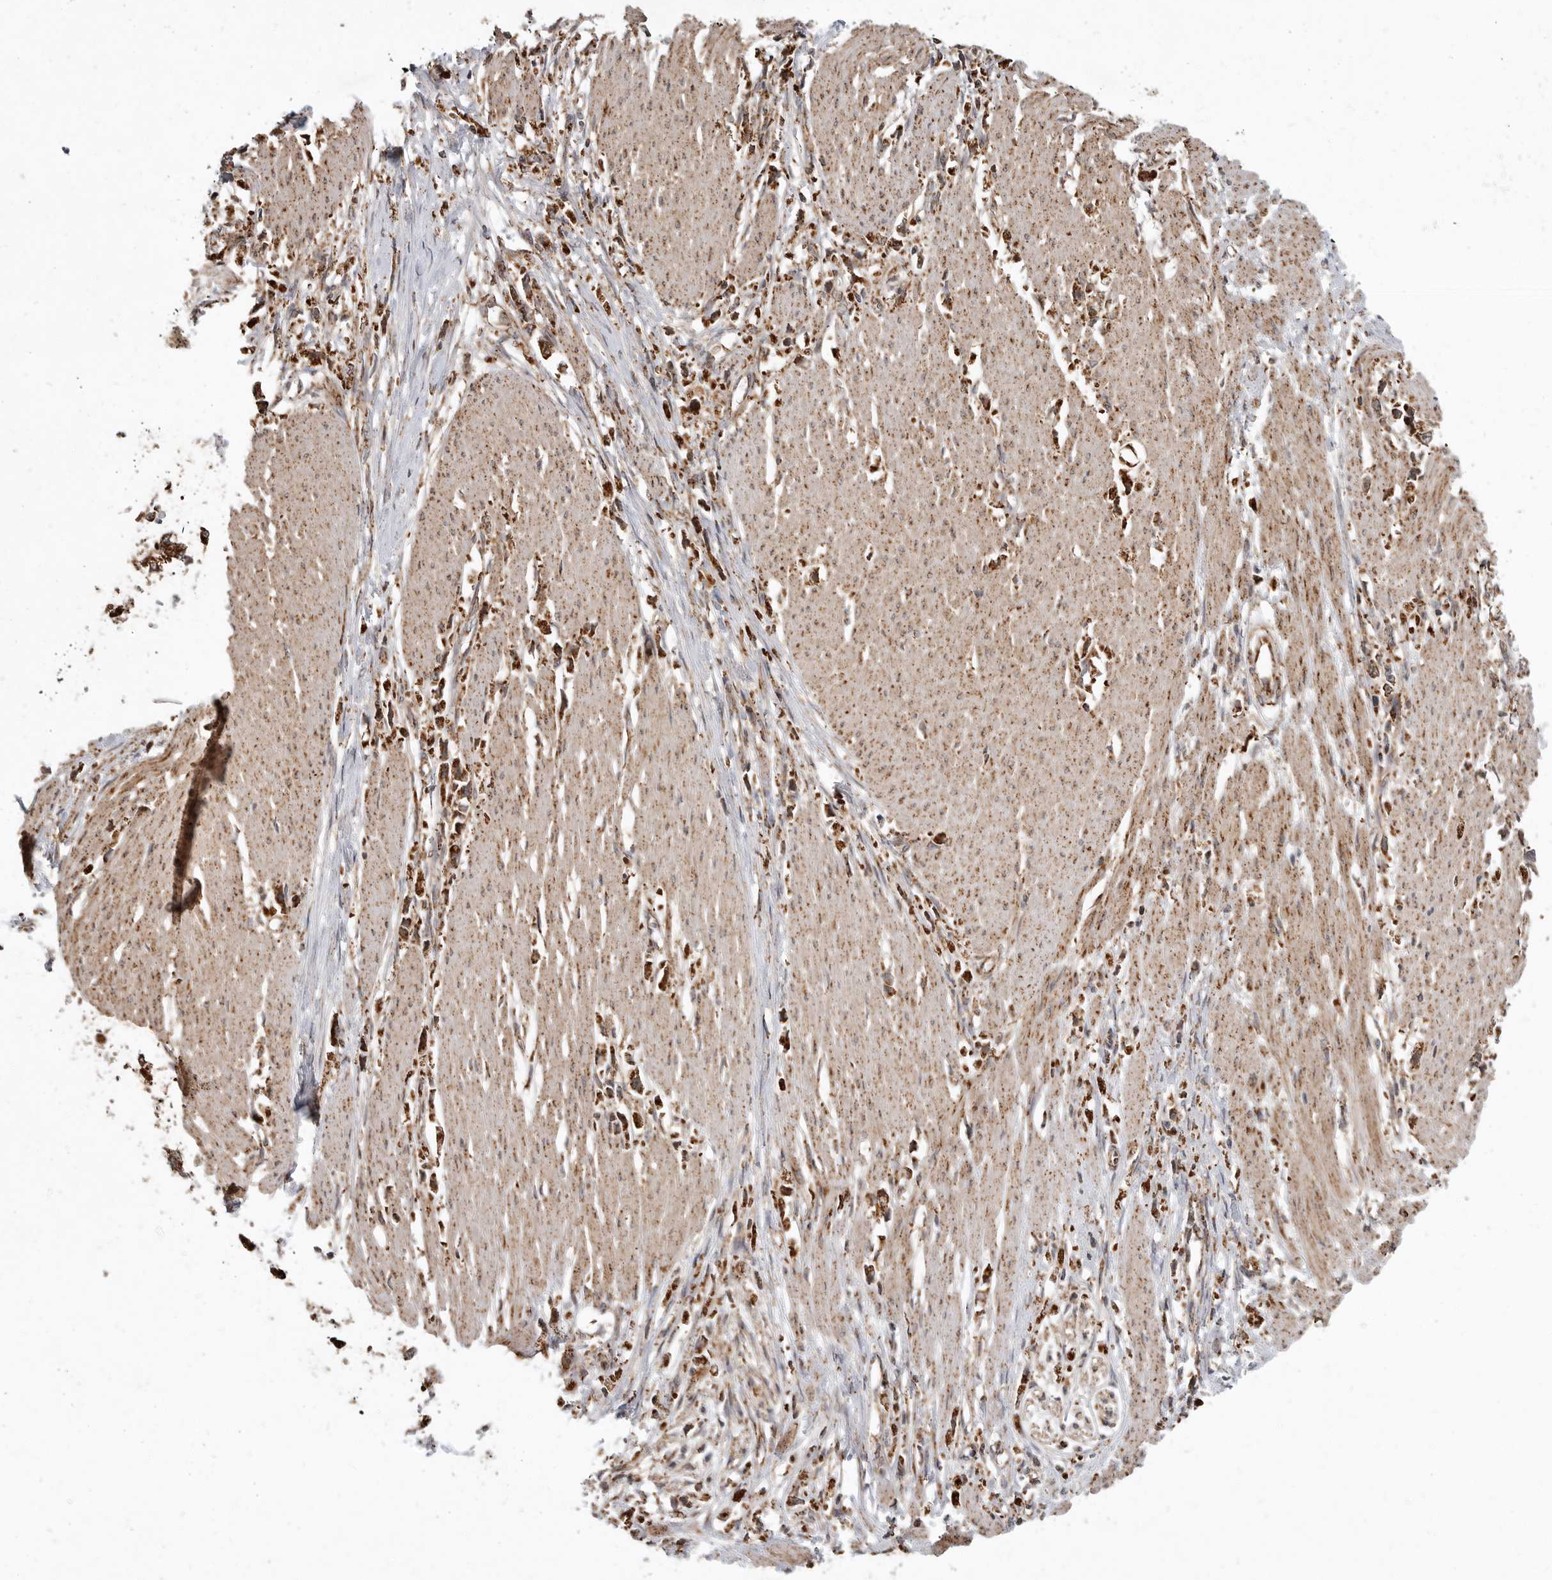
{"staining": {"intensity": "strong", "quantity": ">75%", "location": "cytoplasmic/membranous"}, "tissue": "stomach cancer", "cell_type": "Tumor cells", "image_type": "cancer", "snomed": [{"axis": "morphology", "description": "Adenocarcinoma, NOS"}, {"axis": "topography", "description": "Stomach"}], "caption": "This photomicrograph reveals IHC staining of adenocarcinoma (stomach), with high strong cytoplasmic/membranous staining in approximately >75% of tumor cells.", "gene": "GCNT2", "patient": {"sex": "female", "age": 59}}